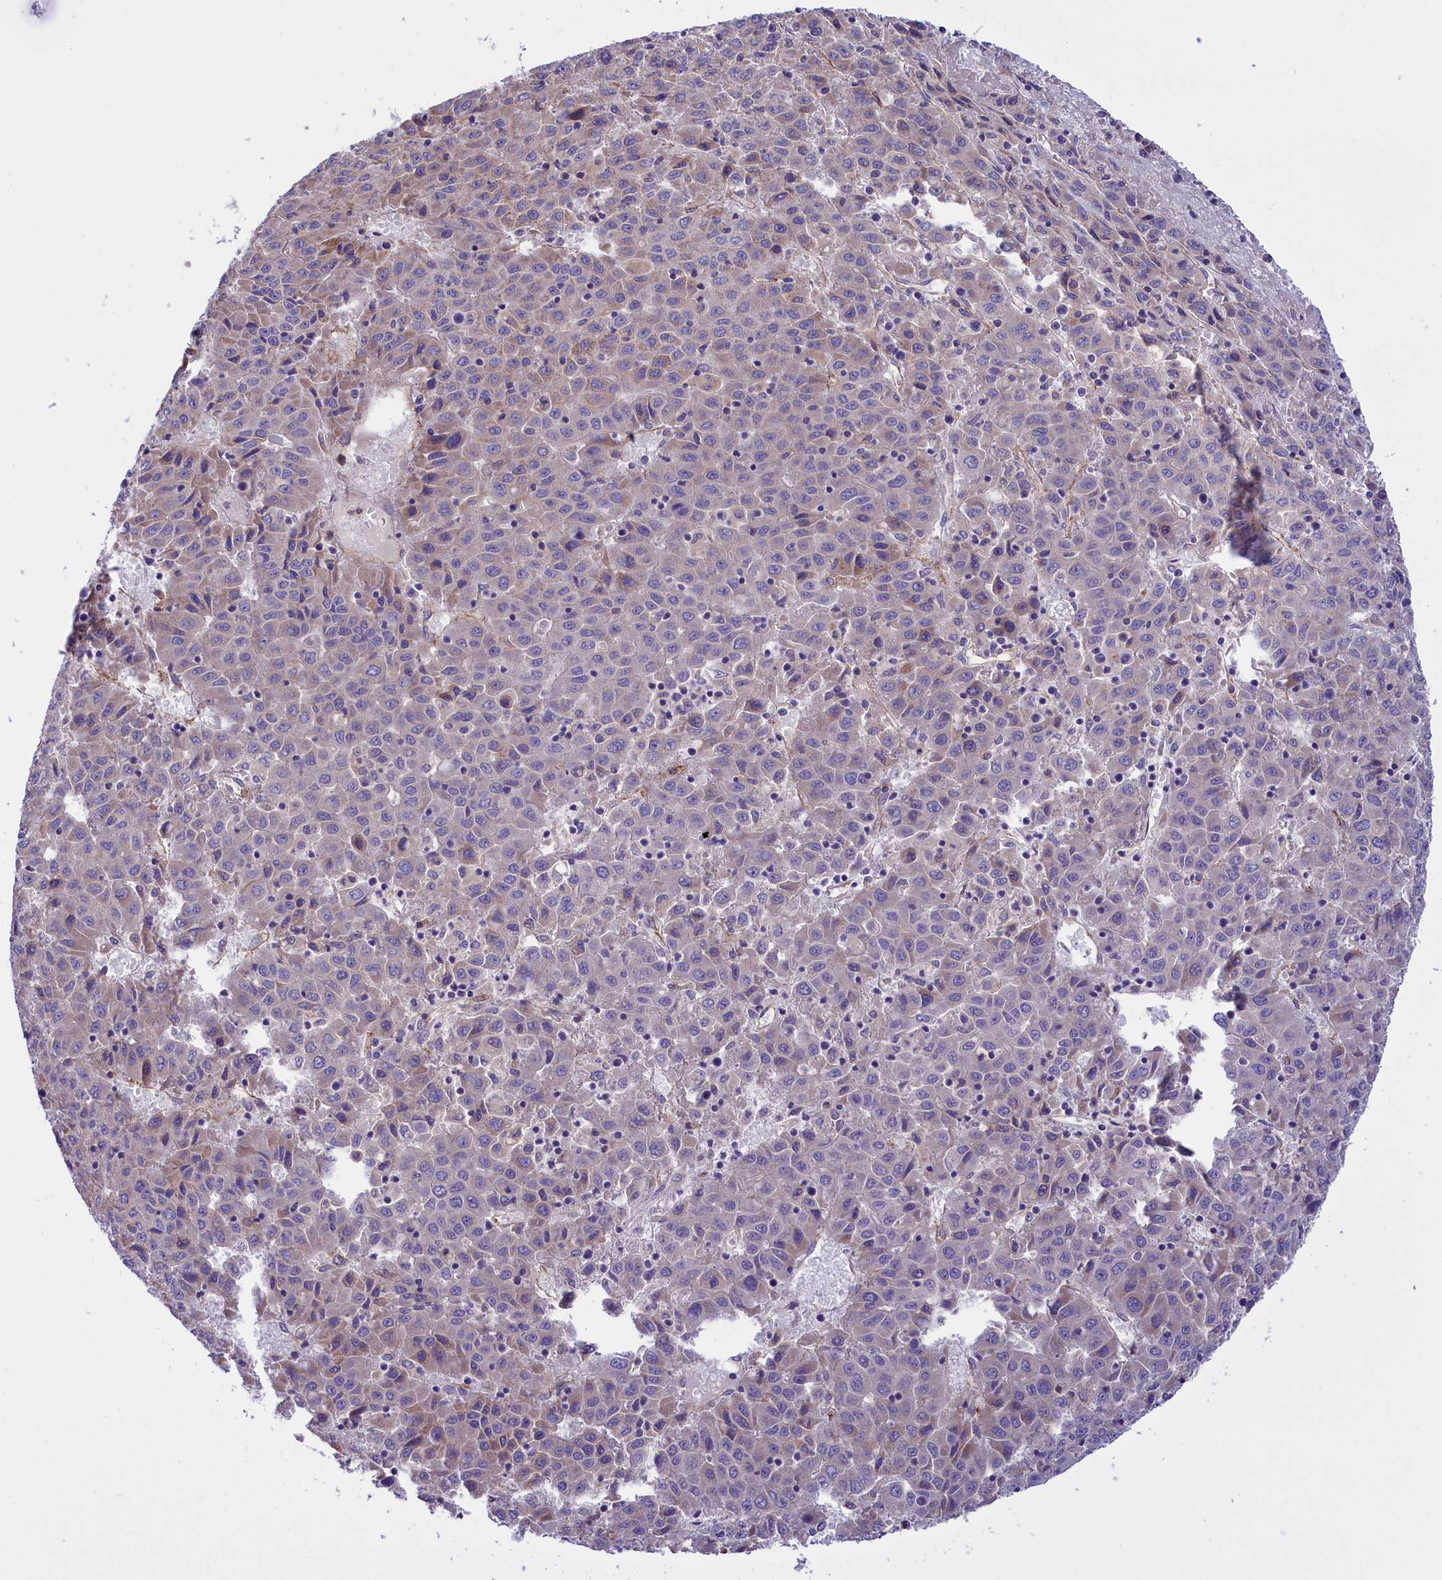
{"staining": {"intensity": "weak", "quantity": "<25%", "location": "cytoplasmic/membranous"}, "tissue": "liver cancer", "cell_type": "Tumor cells", "image_type": "cancer", "snomed": [{"axis": "morphology", "description": "Carcinoma, Hepatocellular, NOS"}, {"axis": "topography", "description": "Liver"}], "caption": "Immunohistochemistry (IHC) of human liver hepatocellular carcinoma reveals no positivity in tumor cells.", "gene": "DNAJB9", "patient": {"sex": "female", "age": 53}}